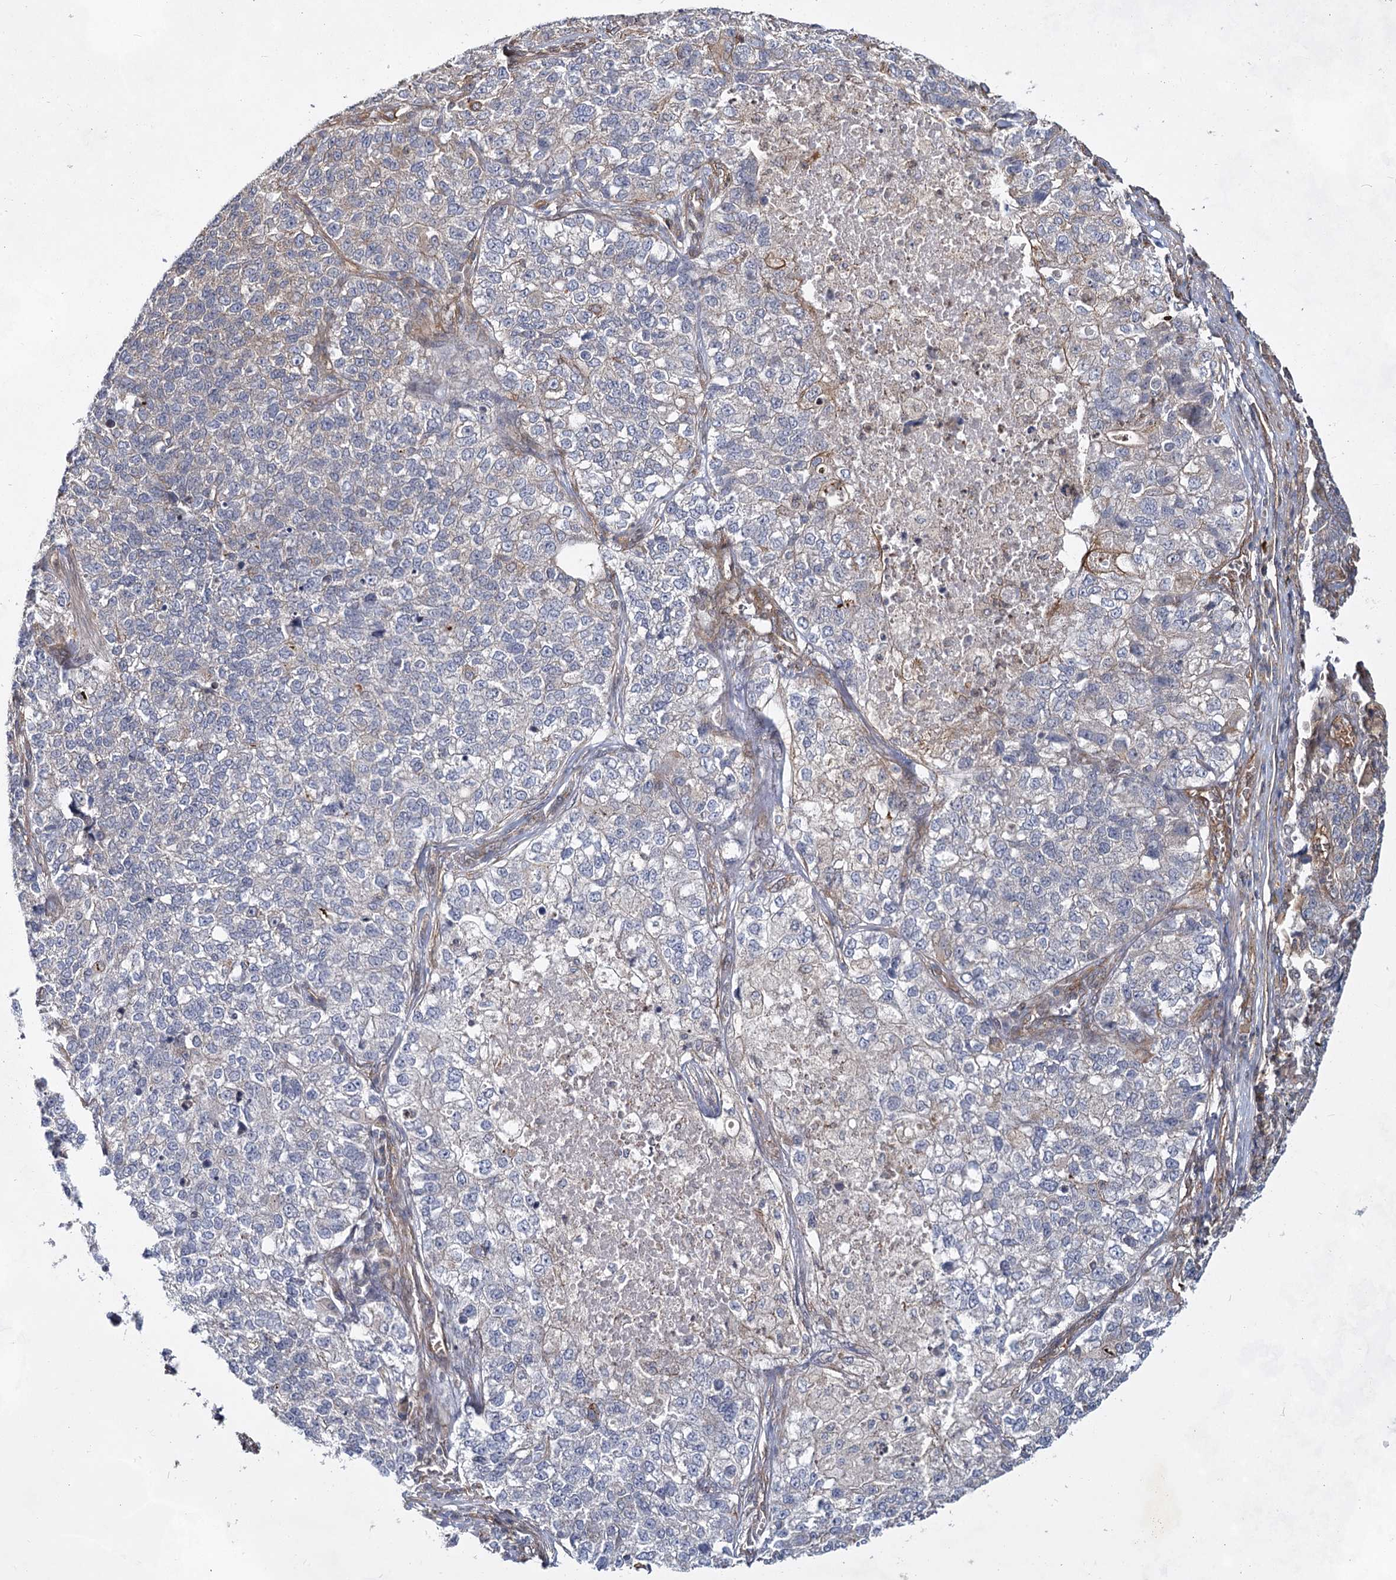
{"staining": {"intensity": "moderate", "quantity": "<25%", "location": "cytoplasmic/membranous"}, "tissue": "lung cancer", "cell_type": "Tumor cells", "image_type": "cancer", "snomed": [{"axis": "morphology", "description": "Adenocarcinoma, NOS"}, {"axis": "topography", "description": "Lung"}], "caption": "Protein expression analysis of adenocarcinoma (lung) demonstrates moderate cytoplasmic/membranous positivity in approximately <25% of tumor cells.", "gene": "IQSEC1", "patient": {"sex": "male", "age": 49}}